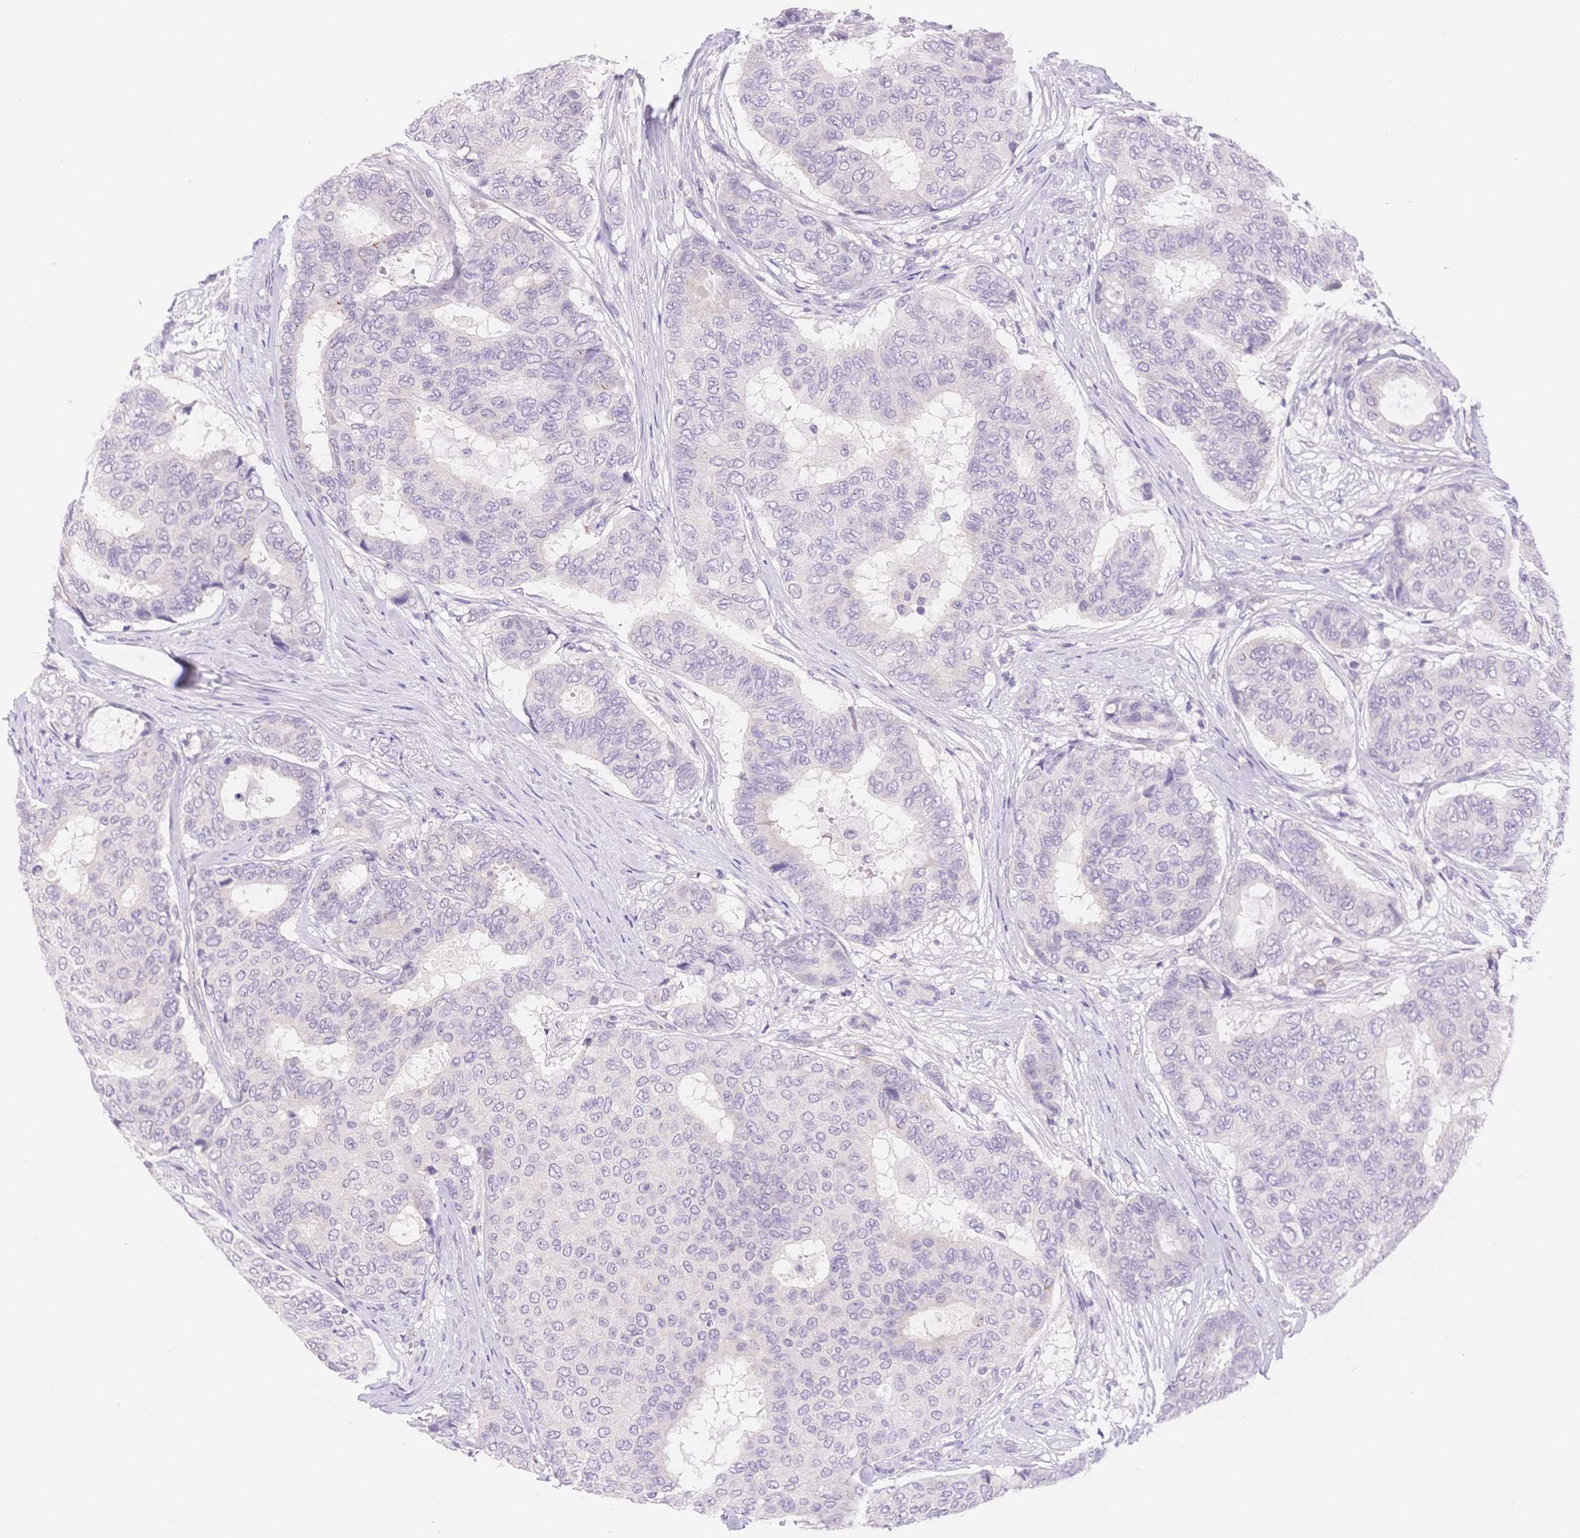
{"staining": {"intensity": "negative", "quantity": "none", "location": "none"}, "tissue": "breast cancer", "cell_type": "Tumor cells", "image_type": "cancer", "snomed": [{"axis": "morphology", "description": "Duct carcinoma"}, {"axis": "topography", "description": "Breast"}], "caption": "IHC photomicrograph of human breast cancer stained for a protein (brown), which displays no staining in tumor cells.", "gene": "MYOM1", "patient": {"sex": "female", "age": 75}}